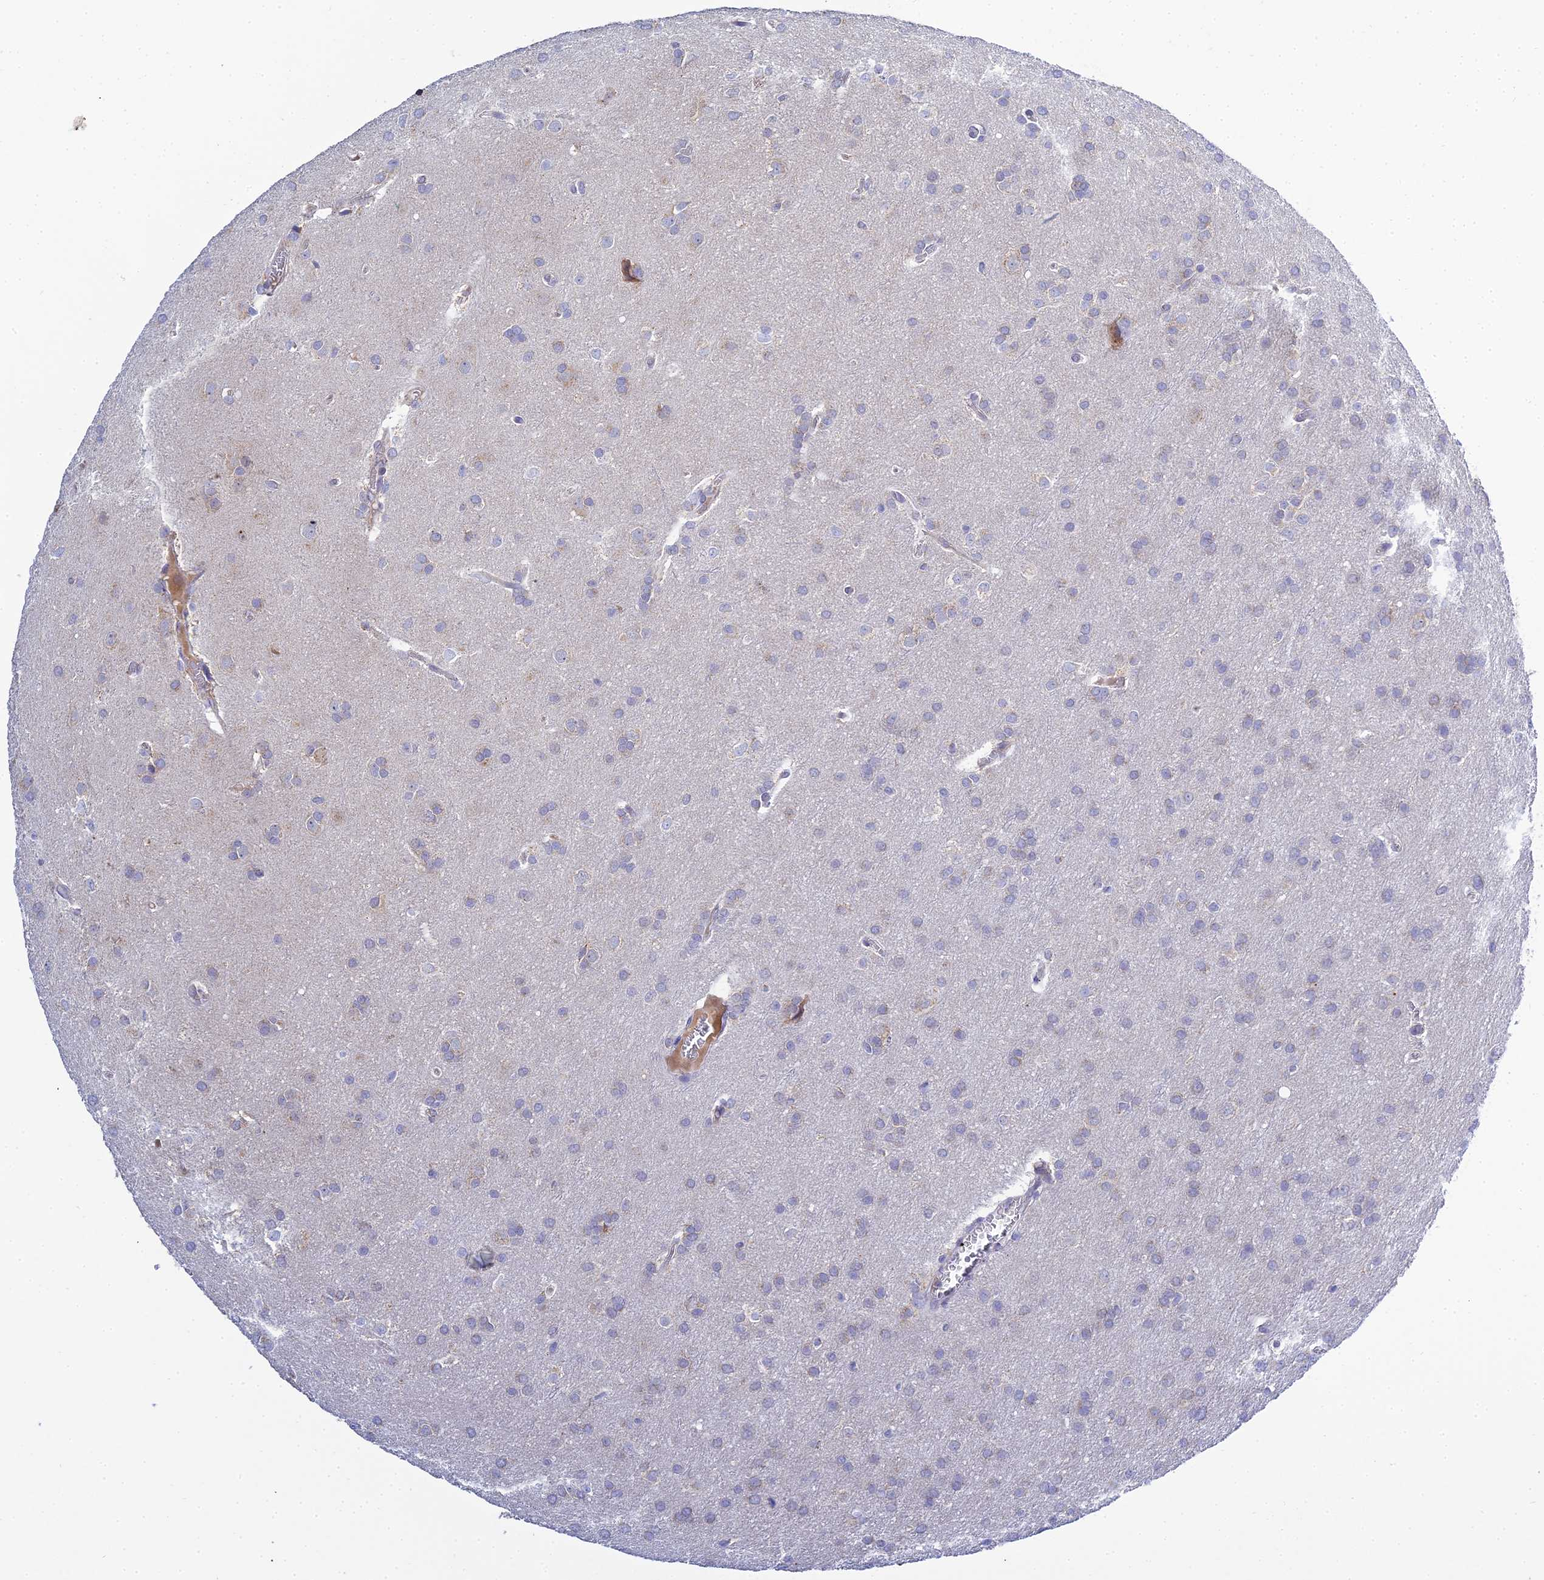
{"staining": {"intensity": "negative", "quantity": "none", "location": "none"}, "tissue": "glioma", "cell_type": "Tumor cells", "image_type": "cancer", "snomed": [{"axis": "morphology", "description": "Glioma, malignant, Low grade"}, {"axis": "topography", "description": "Brain"}], "caption": "Human low-grade glioma (malignant) stained for a protein using immunohistochemistry demonstrates no staining in tumor cells.", "gene": "ZXDA", "patient": {"sex": "female", "age": 32}}